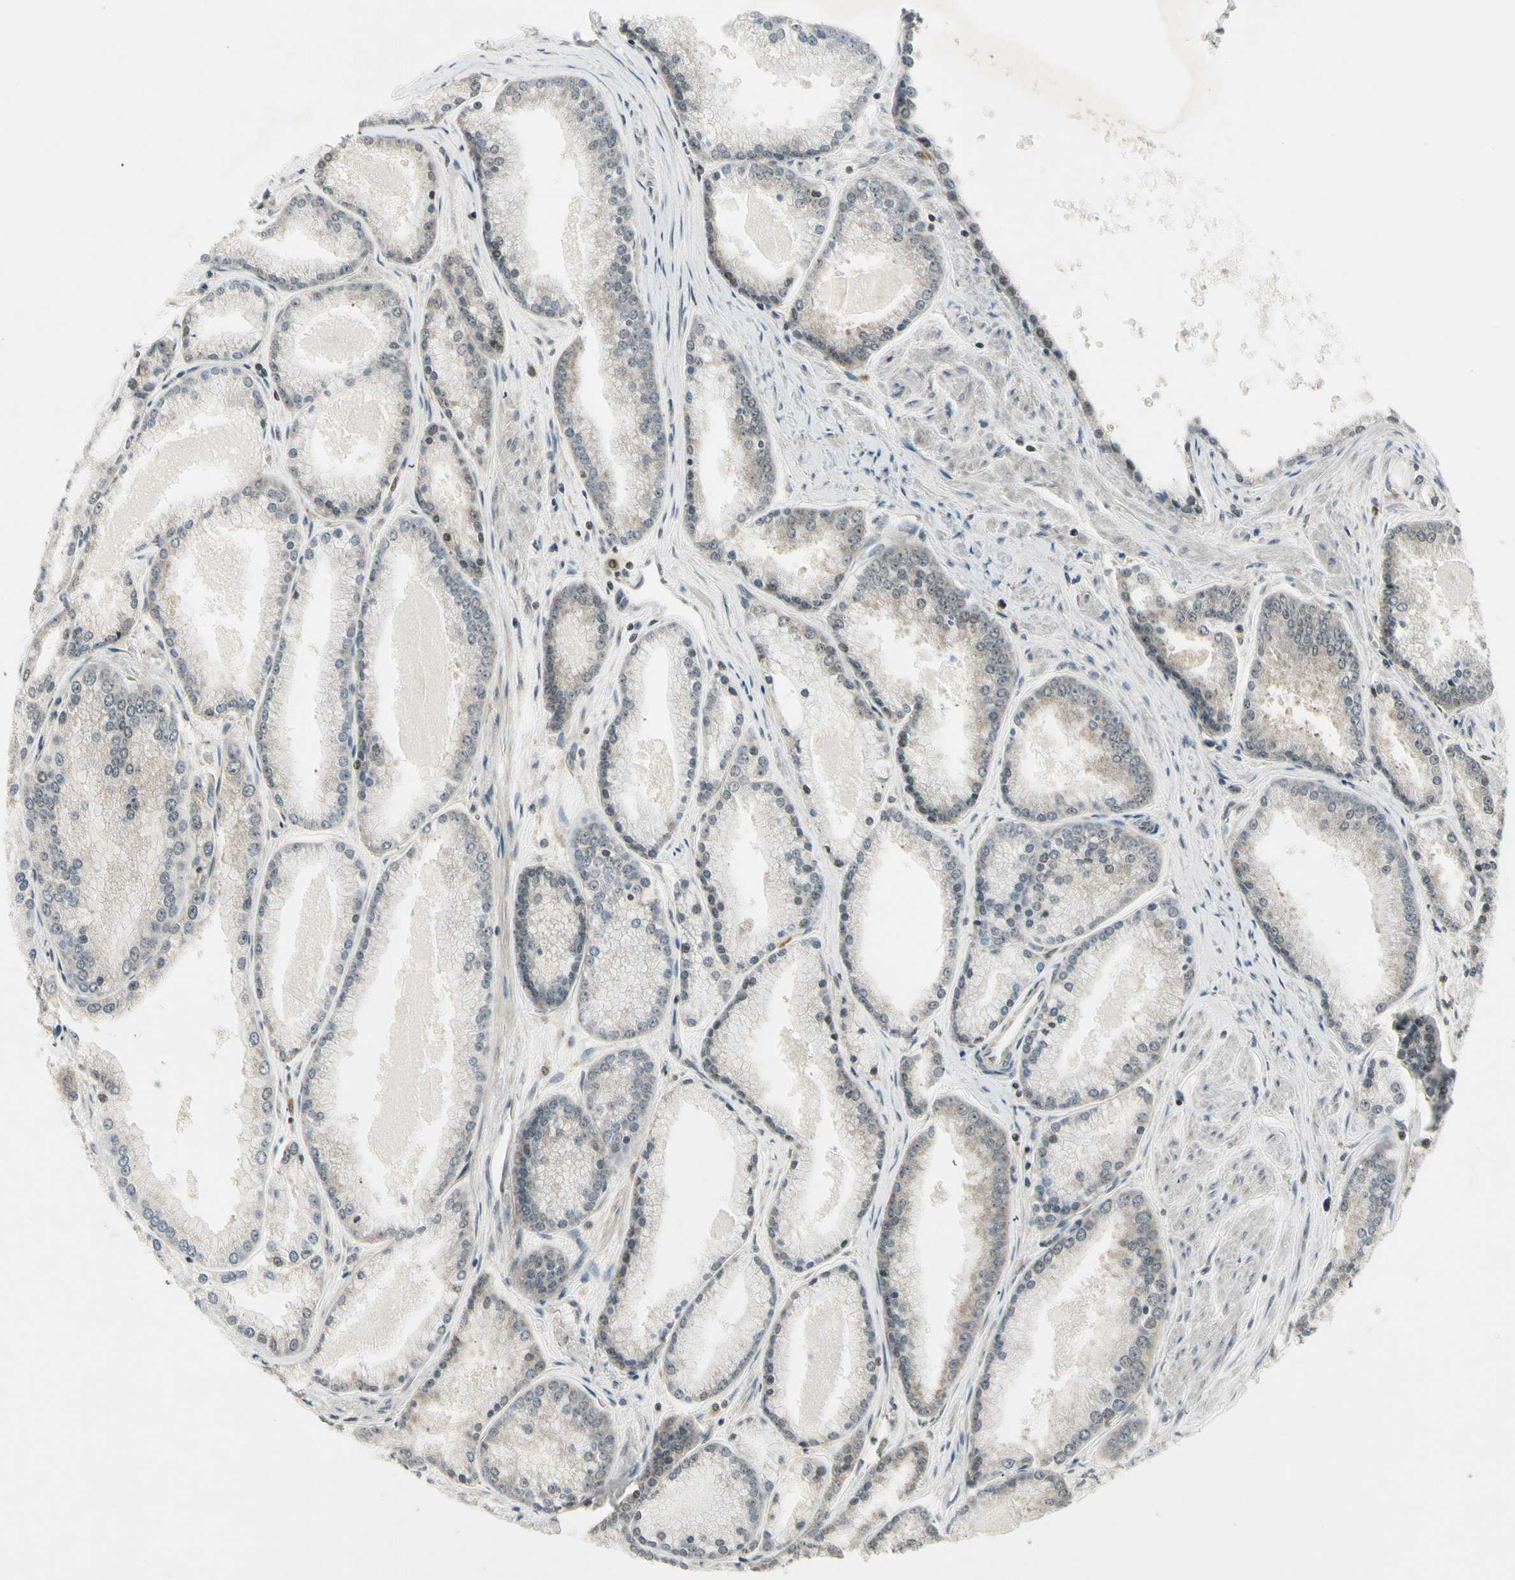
{"staining": {"intensity": "negative", "quantity": "none", "location": "none"}, "tissue": "prostate cancer", "cell_type": "Tumor cells", "image_type": "cancer", "snomed": [{"axis": "morphology", "description": "Adenocarcinoma, High grade"}, {"axis": "topography", "description": "Prostate"}], "caption": "Immunohistochemical staining of human adenocarcinoma (high-grade) (prostate) demonstrates no significant positivity in tumor cells.", "gene": "SMN2", "patient": {"sex": "male", "age": 61}}